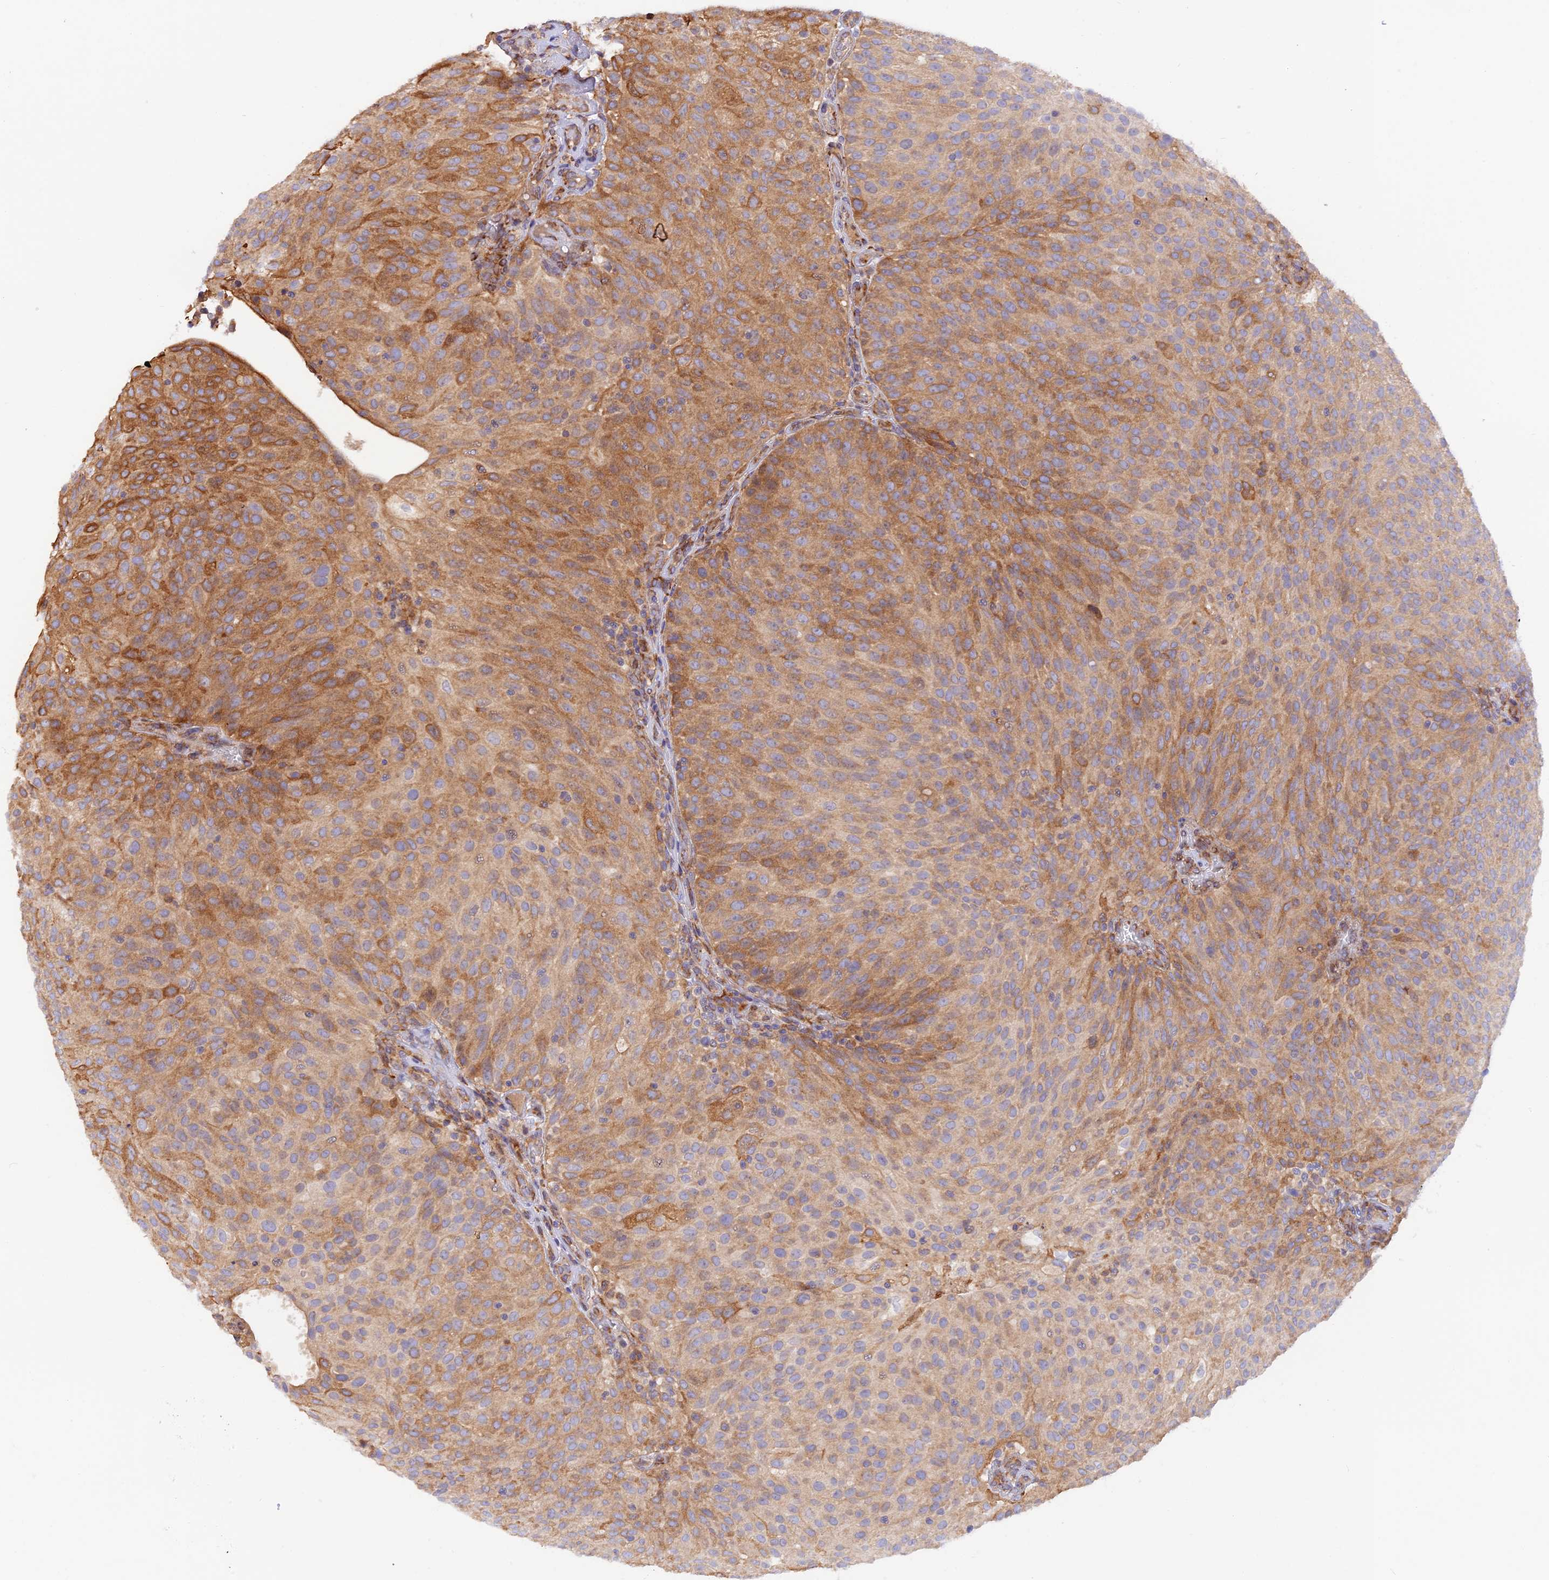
{"staining": {"intensity": "moderate", "quantity": ">75%", "location": "cytoplasmic/membranous"}, "tissue": "urothelial cancer", "cell_type": "Tumor cells", "image_type": "cancer", "snomed": [{"axis": "morphology", "description": "Urothelial carcinoma, Low grade"}, {"axis": "topography", "description": "Urinary bladder"}], "caption": "Urothelial carcinoma (low-grade) stained for a protein exhibits moderate cytoplasmic/membranous positivity in tumor cells.", "gene": "RPL5", "patient": {"sex": "male", "age": 78}}